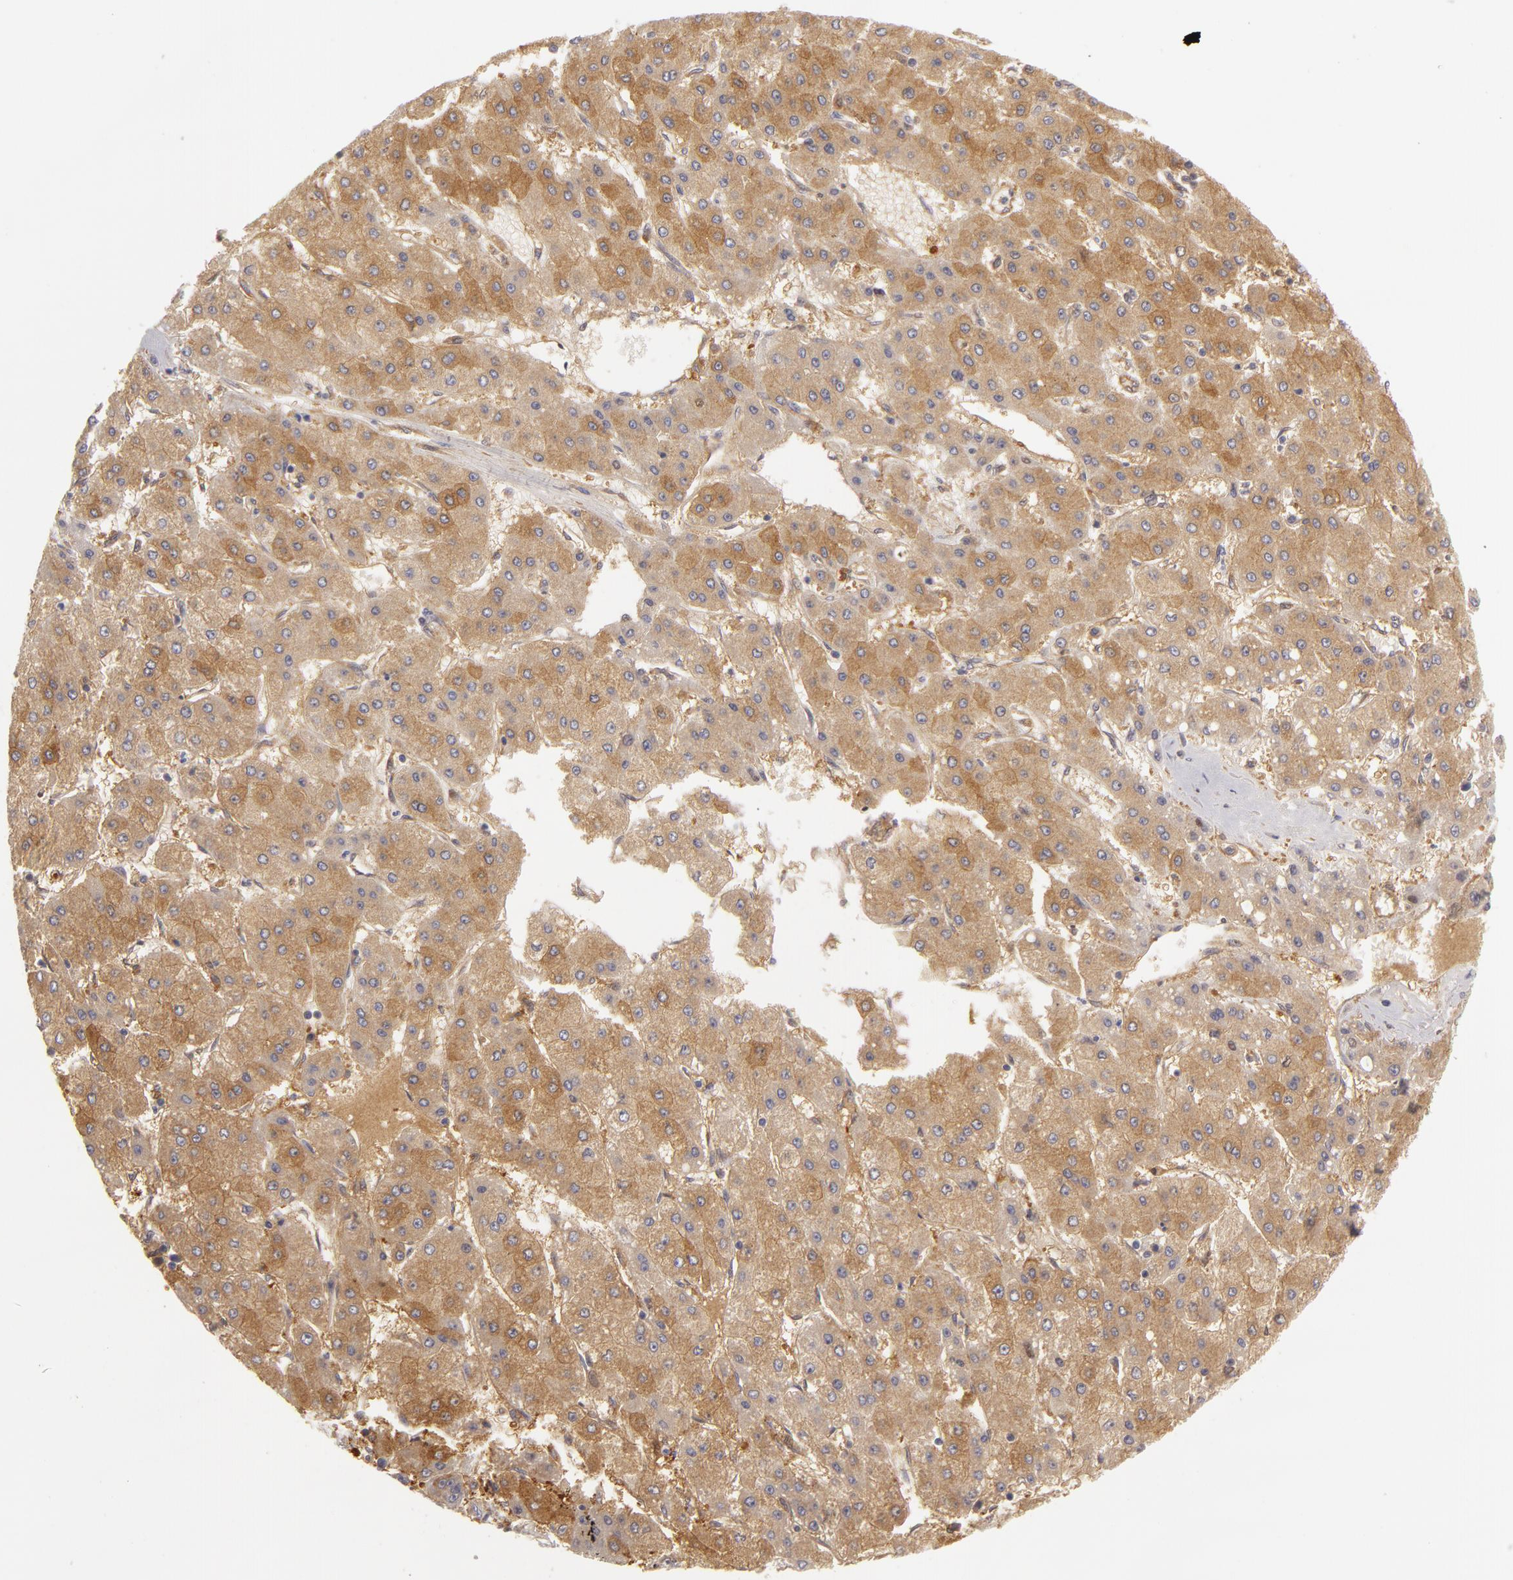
{"staining": {"intensity": "weak", "quantity": ">75%", "location": "cytoplasmic/membranous"}, "tissue": "liver cancer", "cell_type": "Tumor cells", "image_type": "cancer", "snomed": [{"axis": "morphology", "description": "Carcinoma, Hepatocellular, NOS"}, {"axis": "topography", "description": "Liver"}], "caption": "A brown stain shows weak cytoplasmic/membranous staining of a protein in liver cancer (hepatocellular carcinoma) tumor cells.", "gene": "ZNF229", "patient": {"sex": "female", "age": 52}}